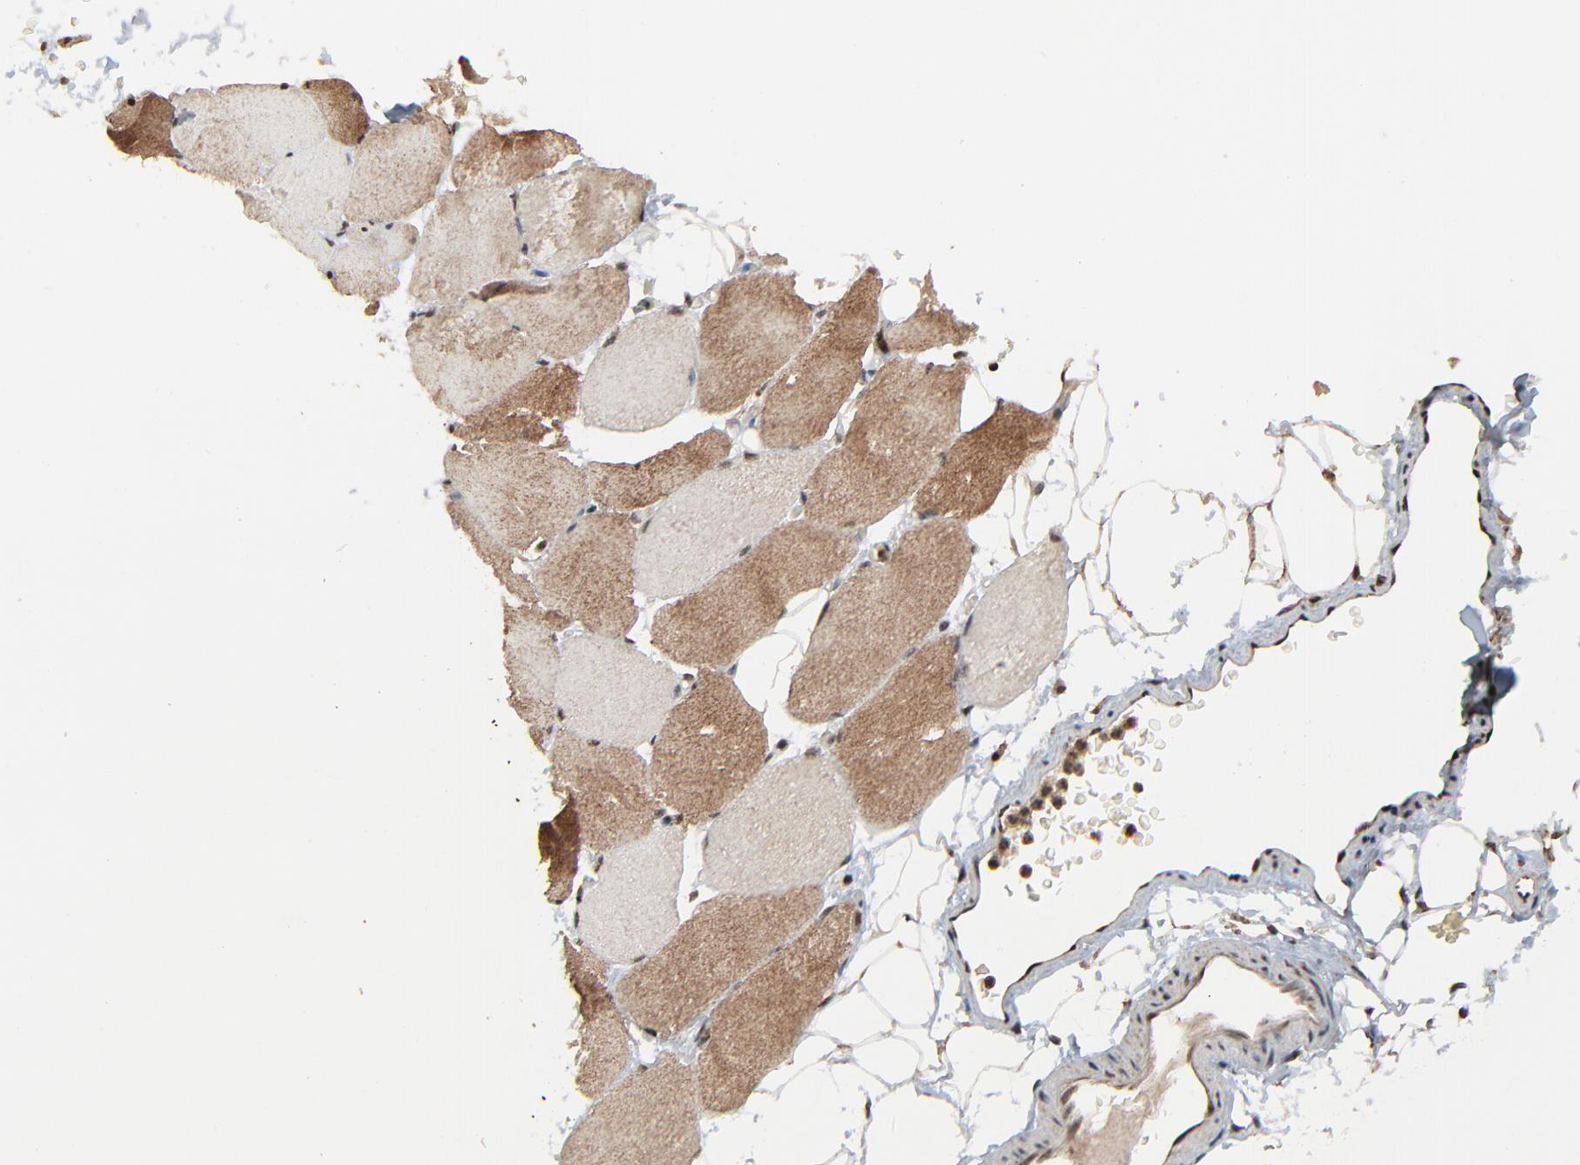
{"staining": {"intensity": "moderate", "quantity": "25%-75%", "location": "cytoplasmic/membranous"}, "tissue": "skeletal muscle", "cell_type": "Myocytes", "image_type": "normal", "snomed": [{"axis": "morphology", "description": "Normal tissue, NOS"}, {"axis": "topography", "description": "Skeletal muscle"}, {"axis": "topography", "description": "Parathyroid gland"}], "caption": "This is an image of immunohistochemistry (IHC) staining of normal skeletal muscle, which shows moderate positivity in the cytoplasmic/membranous of myocytes.", "gene": "RPS6KA3", "patient": {"sex": "female", "age": 37}}